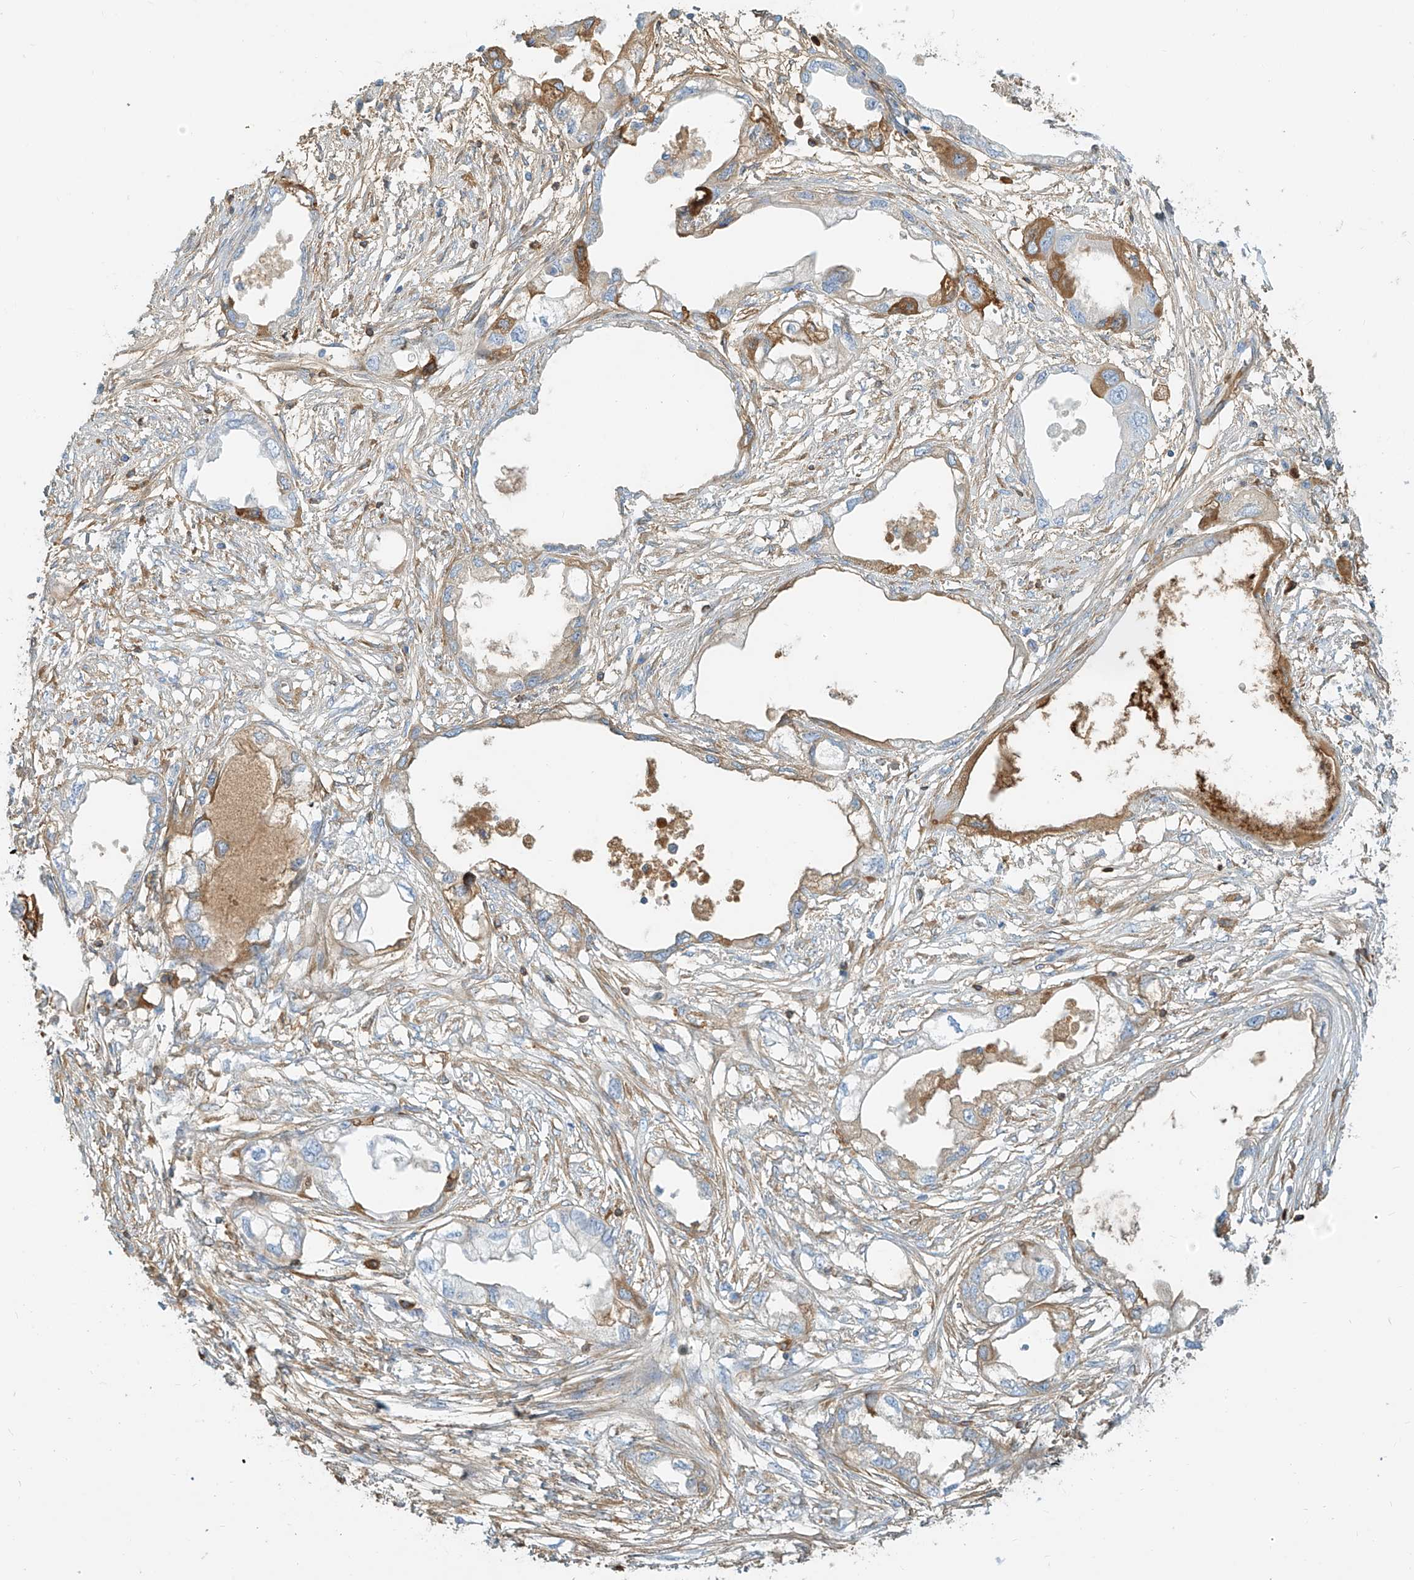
{"staining": {"intensity": "strong", "quantity": "<25%", "location": "cytoplasmic/membranous"}, "tissue": "endometrial cancer", "cell_type": "Tumor cells", "image_type": "cancer", "snomed": [{"axis": "morphology", "description": "Adenocarcinoma, NOS"}, {"axis": "morphology", "description": "Adenocarcinoma, metastatic, NOS"}, {"axis": "topography", "description": "Adipose tissue"}, {"axis": "topography", "description": "Endometrium"}], "caption": "IHC (DAB (3,3'-diaminobenzidine)) staining of human endometrial cancer displays strong cytoplasmic/membranous protein expression in about <25% of tumor cells.", "gene": "OCSTAMP", "patient": {"sex": "female", "age": 67}}